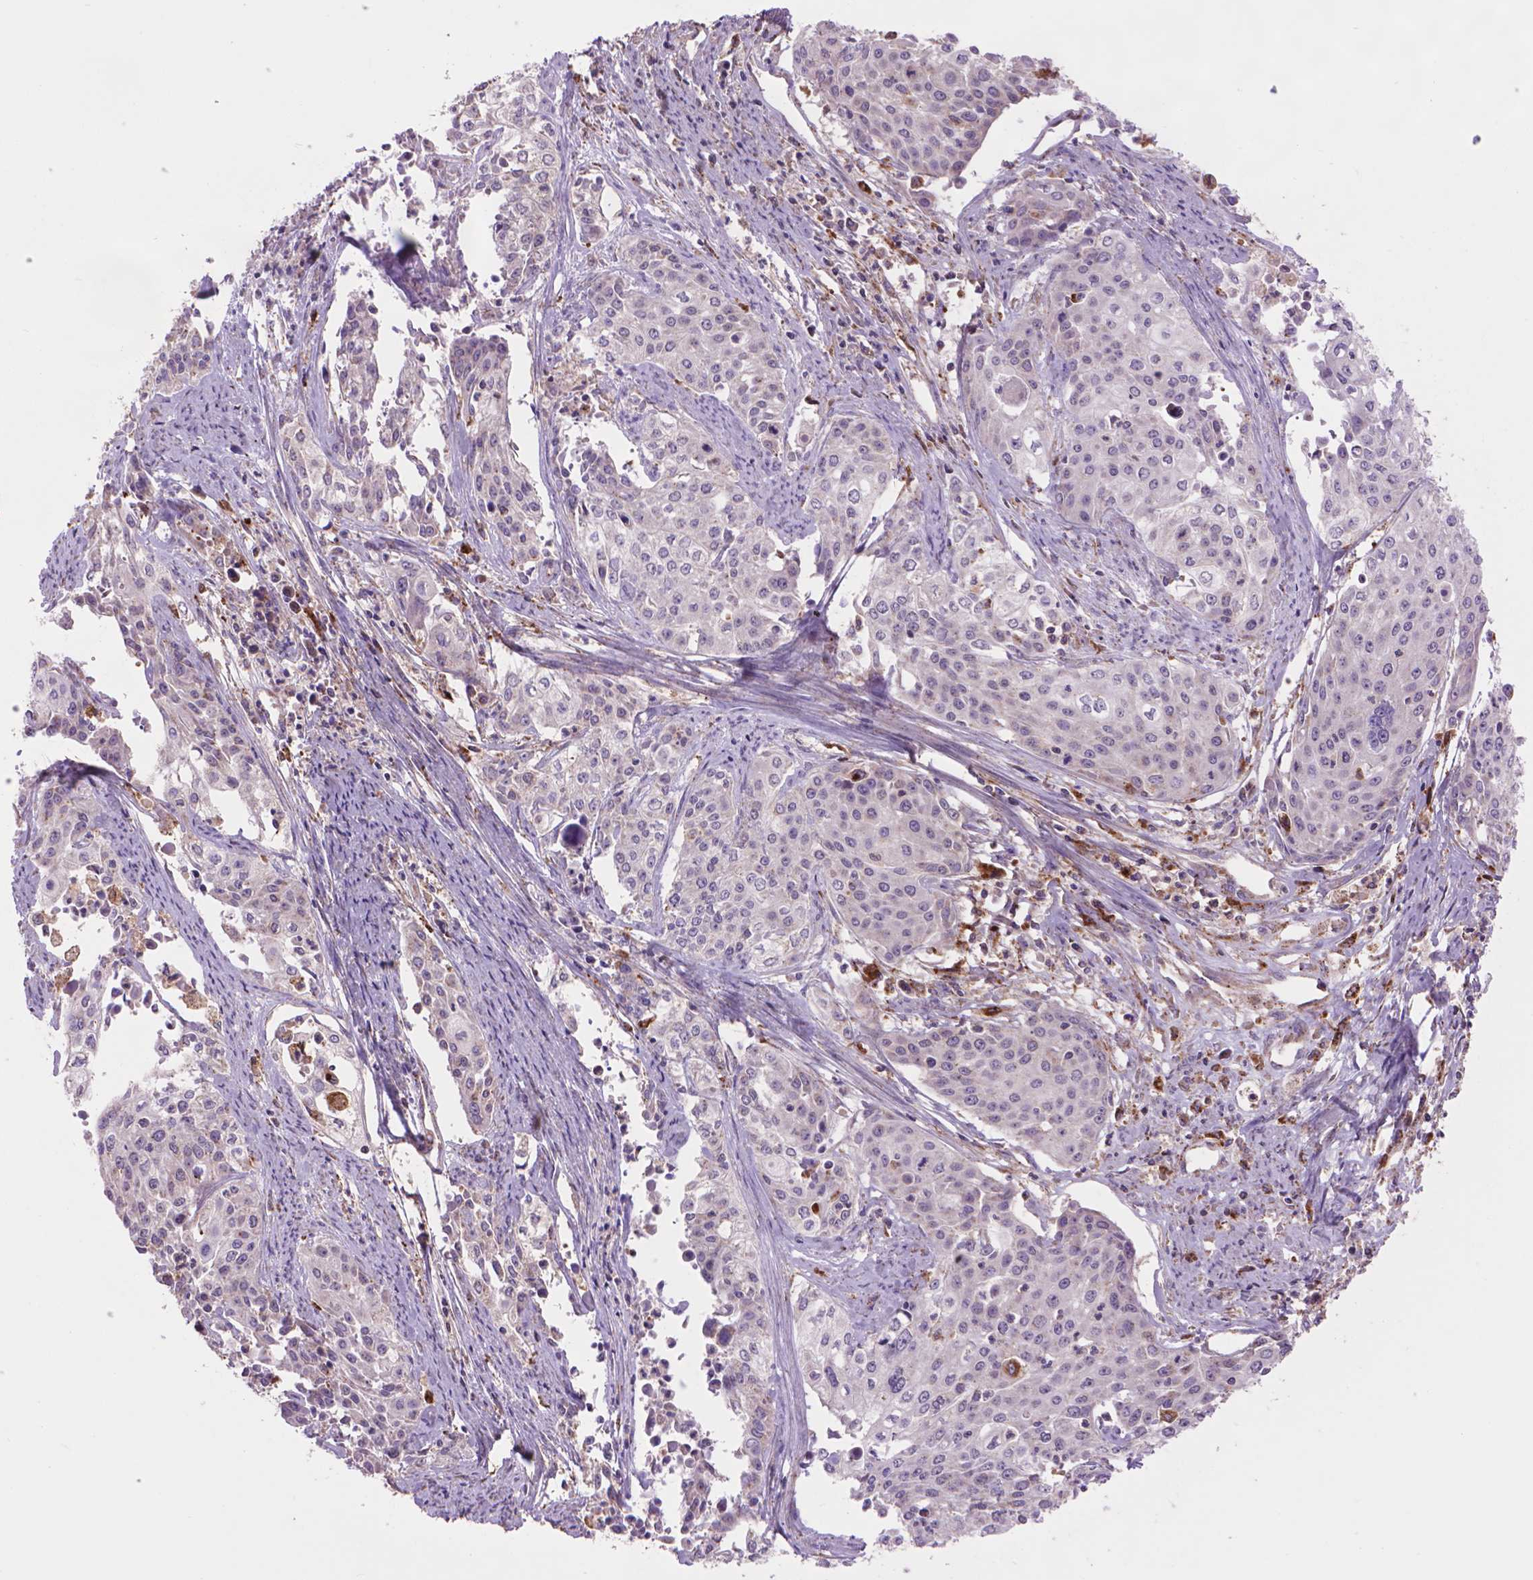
{"staining": {"intensity": "negative", "quantity": "none", "location": "none"}, "tissue": "cervical cancer", "cell_type": "Tumor cells", "image_type": "cancer", "snomed": [{"axis": "morphology", "description": "Squamous cell carcinoma, NOS"}, {"axis": "topography", "description": "Cervix"}], "caption": "This image is of squamous cell carcinoma (cervical) stained with immunohistochemistry to label a protein in brown with the nuclei are counter-stained blue. There is no positivity in tumor cells.", "gene": "GLB1", "patient": {"sex": "female", "age": 39}}